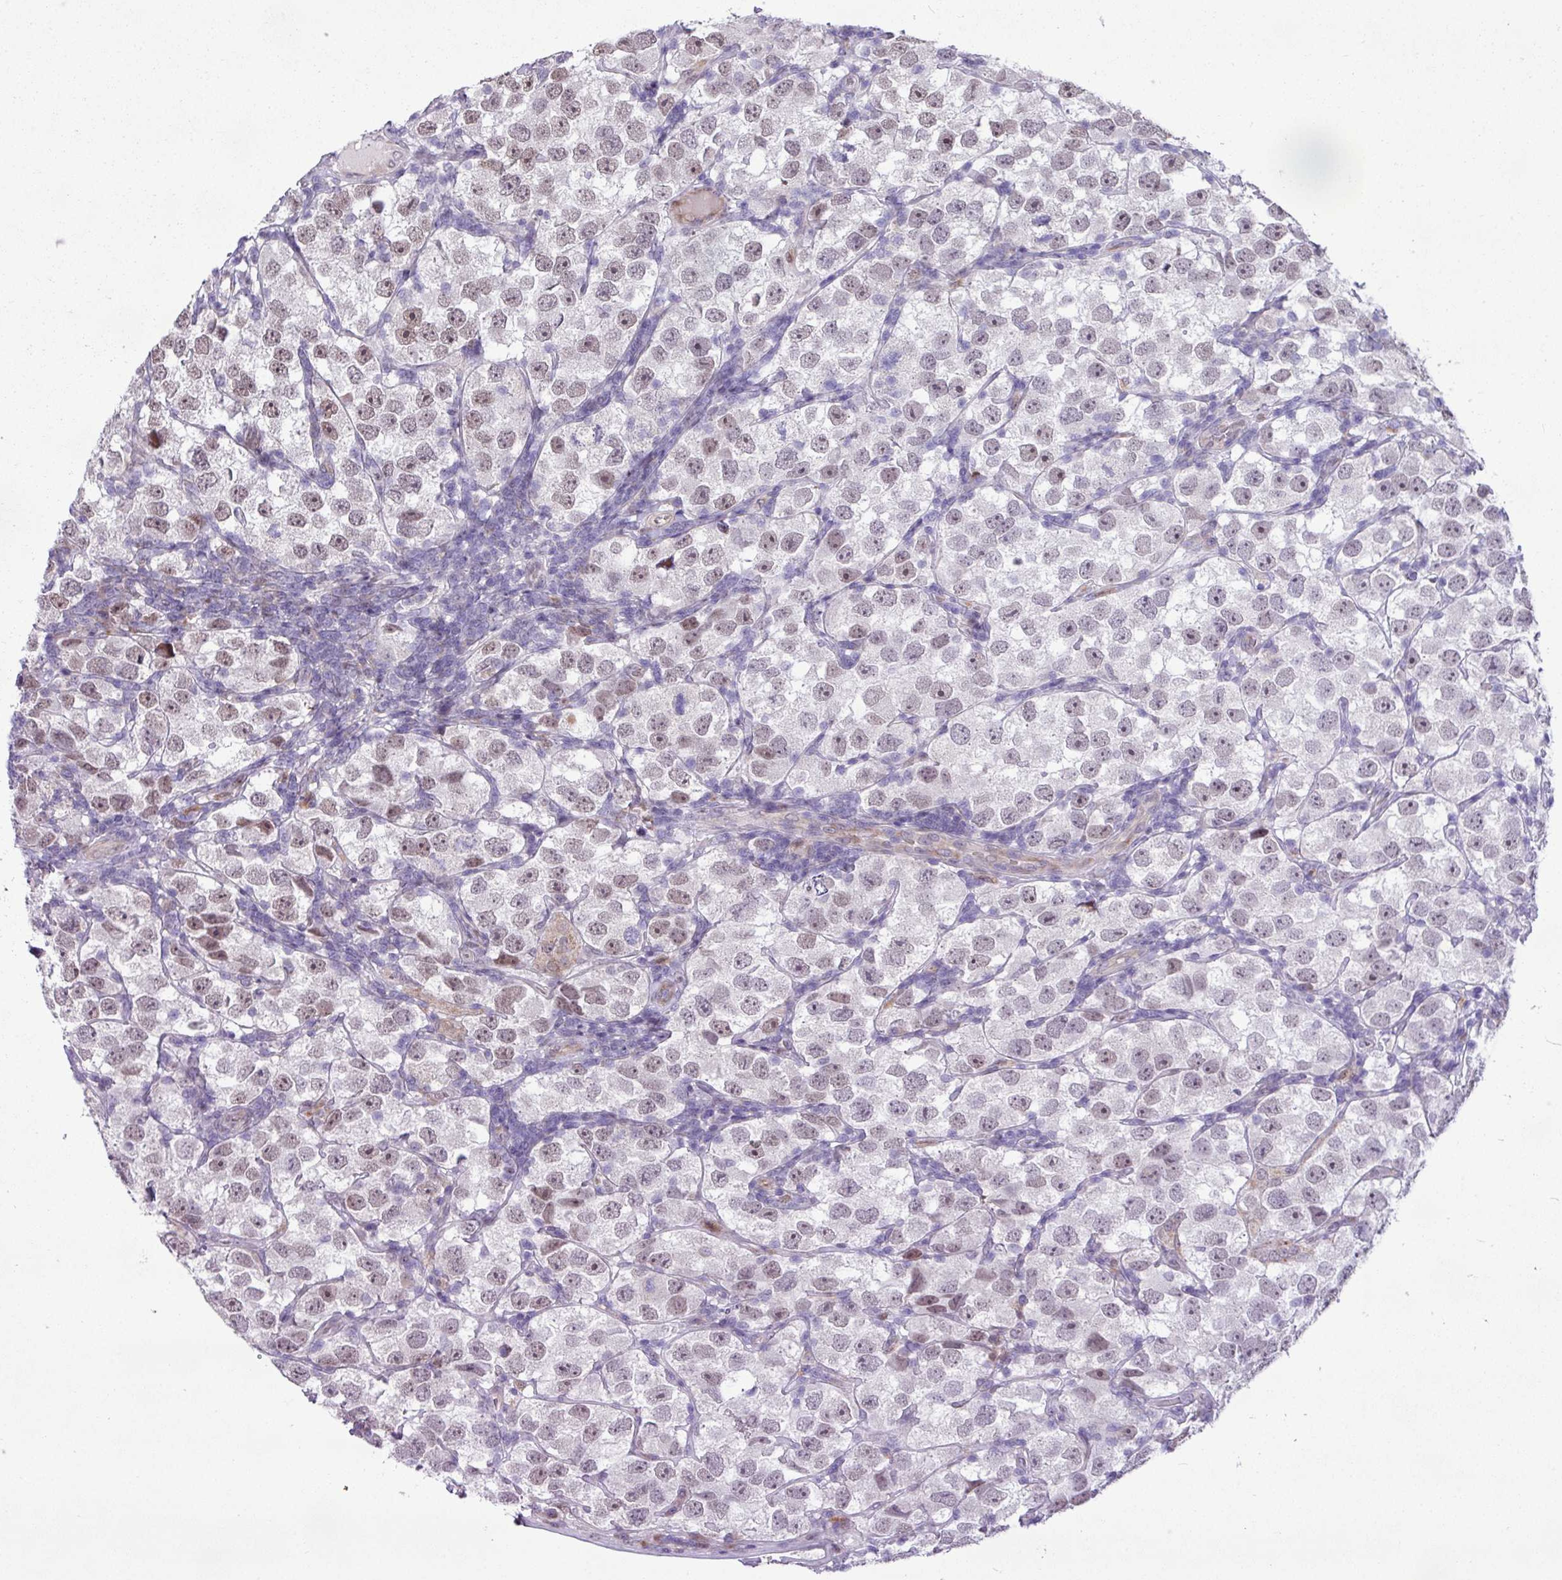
{"staining": {"intensity": "weak", "quantity": "25%-75%", "location": "nuclear"}, "tissue": "testis cancer", "cell_type": "Tumor cells", "image_type": "cancer", "snomed": [{"axis": "morphology", "description": "Seminoma, NOS"}, {"axis": "topography", "description": "Testis"}], "caption": "An image of human testis cancer stained for a protein demonstrates weak nuclear brown staining in tumor cells.", "gene": "ZNF354A", "patient": {"sex": "male", "age": 26}}